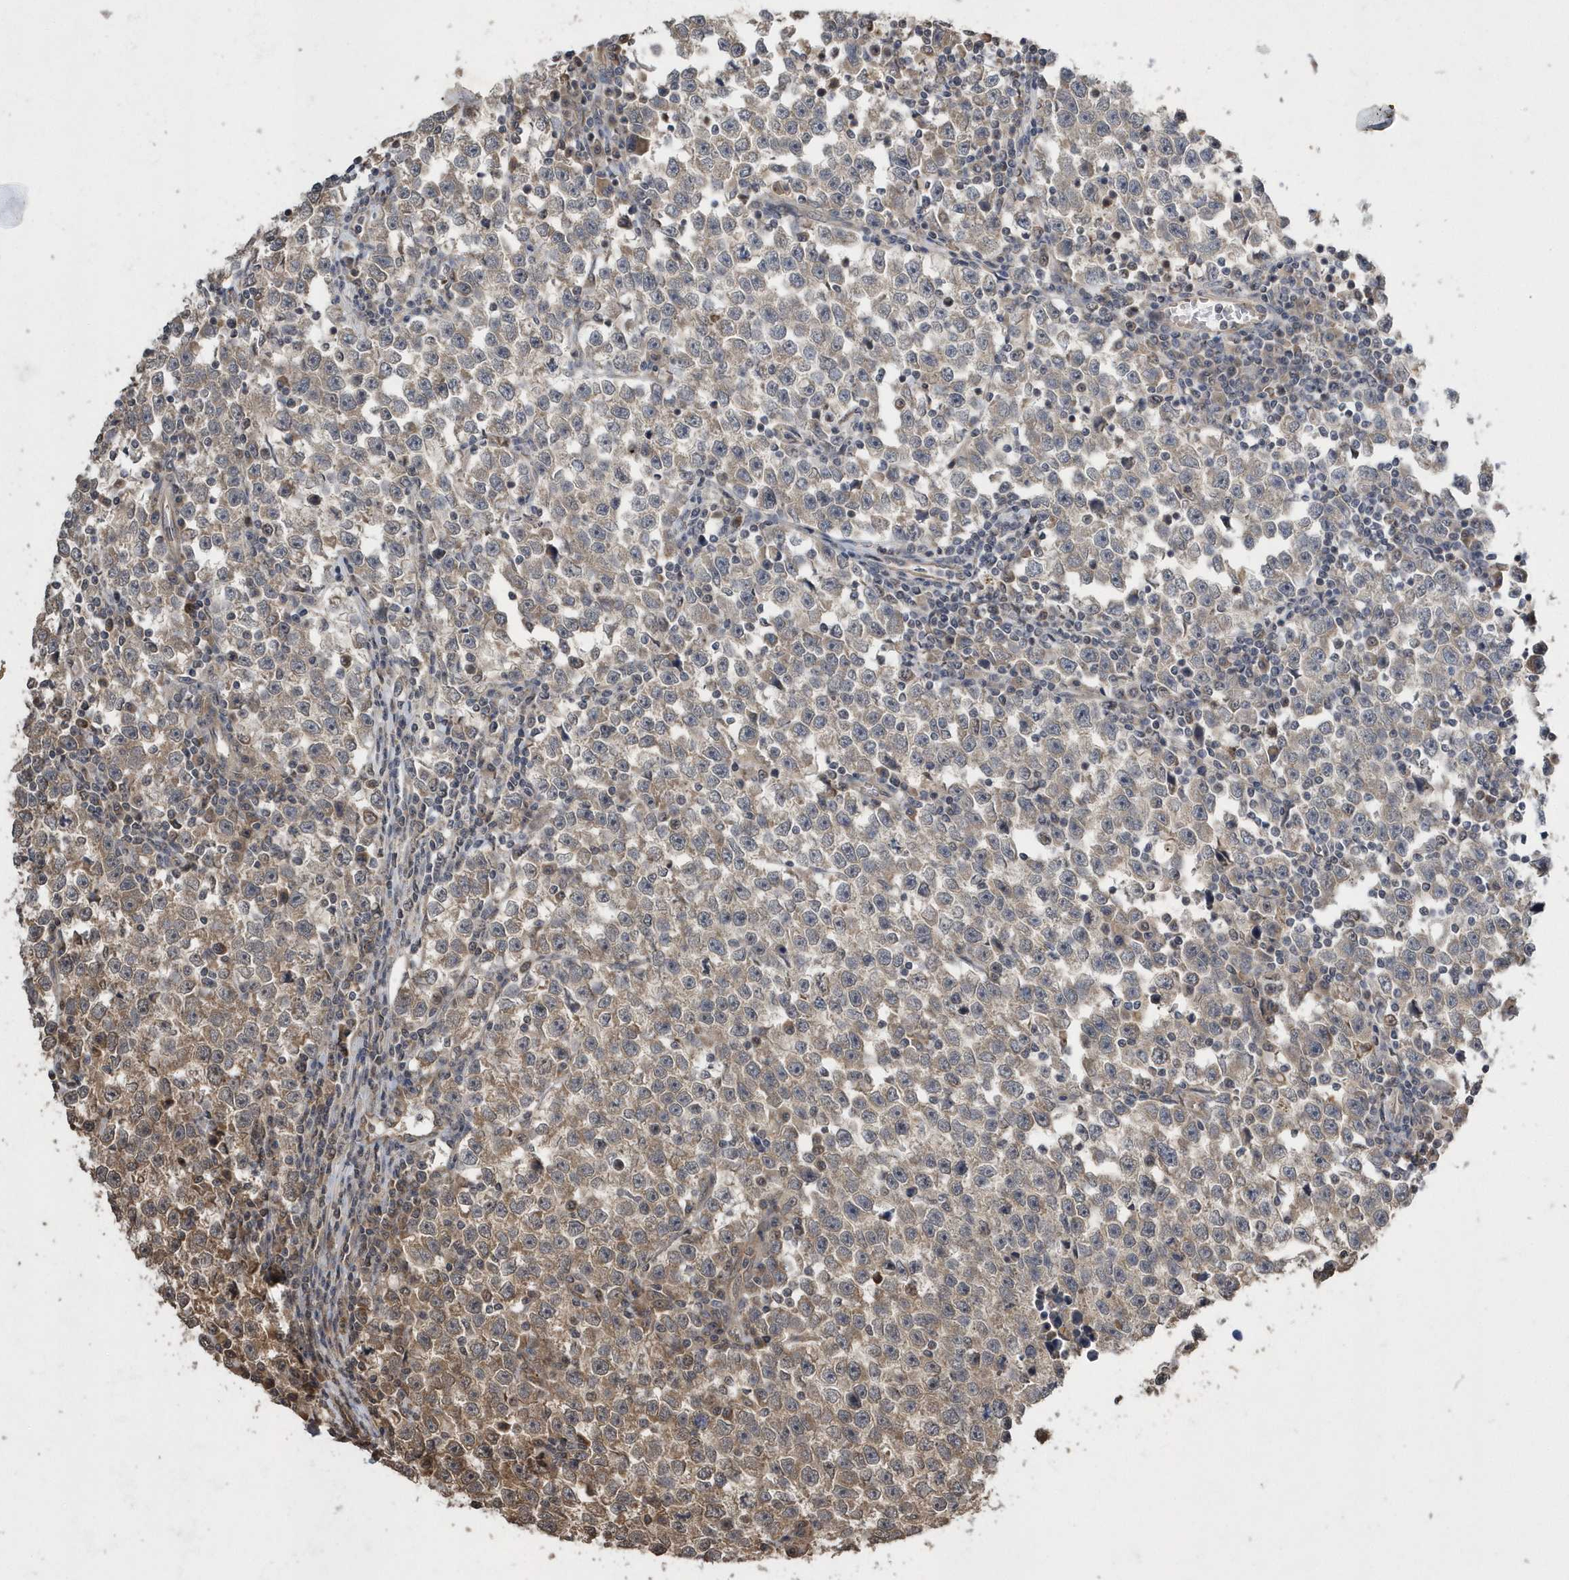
{"staining": {"intensity": "moderate", "quantity": "<25%", "location": "cytoplasmic/membranous"}, "tissue": "testis cancer", "cell_type": "Tumor cells", "image_type": "cancer", "snomed": [{"axis": "morphology", "description": "Normal tissue, NOS"}, {"axis": "morphology", "description": "Seminoma, NOS"}, {"axis": "topography", "description": "Testis"}], "caption": "Immunohistochemical staining of testis cancer demonstrates low levels of moderate cytoplasmic/membranous positivity in approximately <25% of tumor cells. The staining was performed using DAB (3,3'-diaminobenzidine), with brown indicating positive protein expression. Nuclei are stained blue with hematoxylin.", "gene": "WASHC5", "patient": {"sex": "male", "age": 43}}